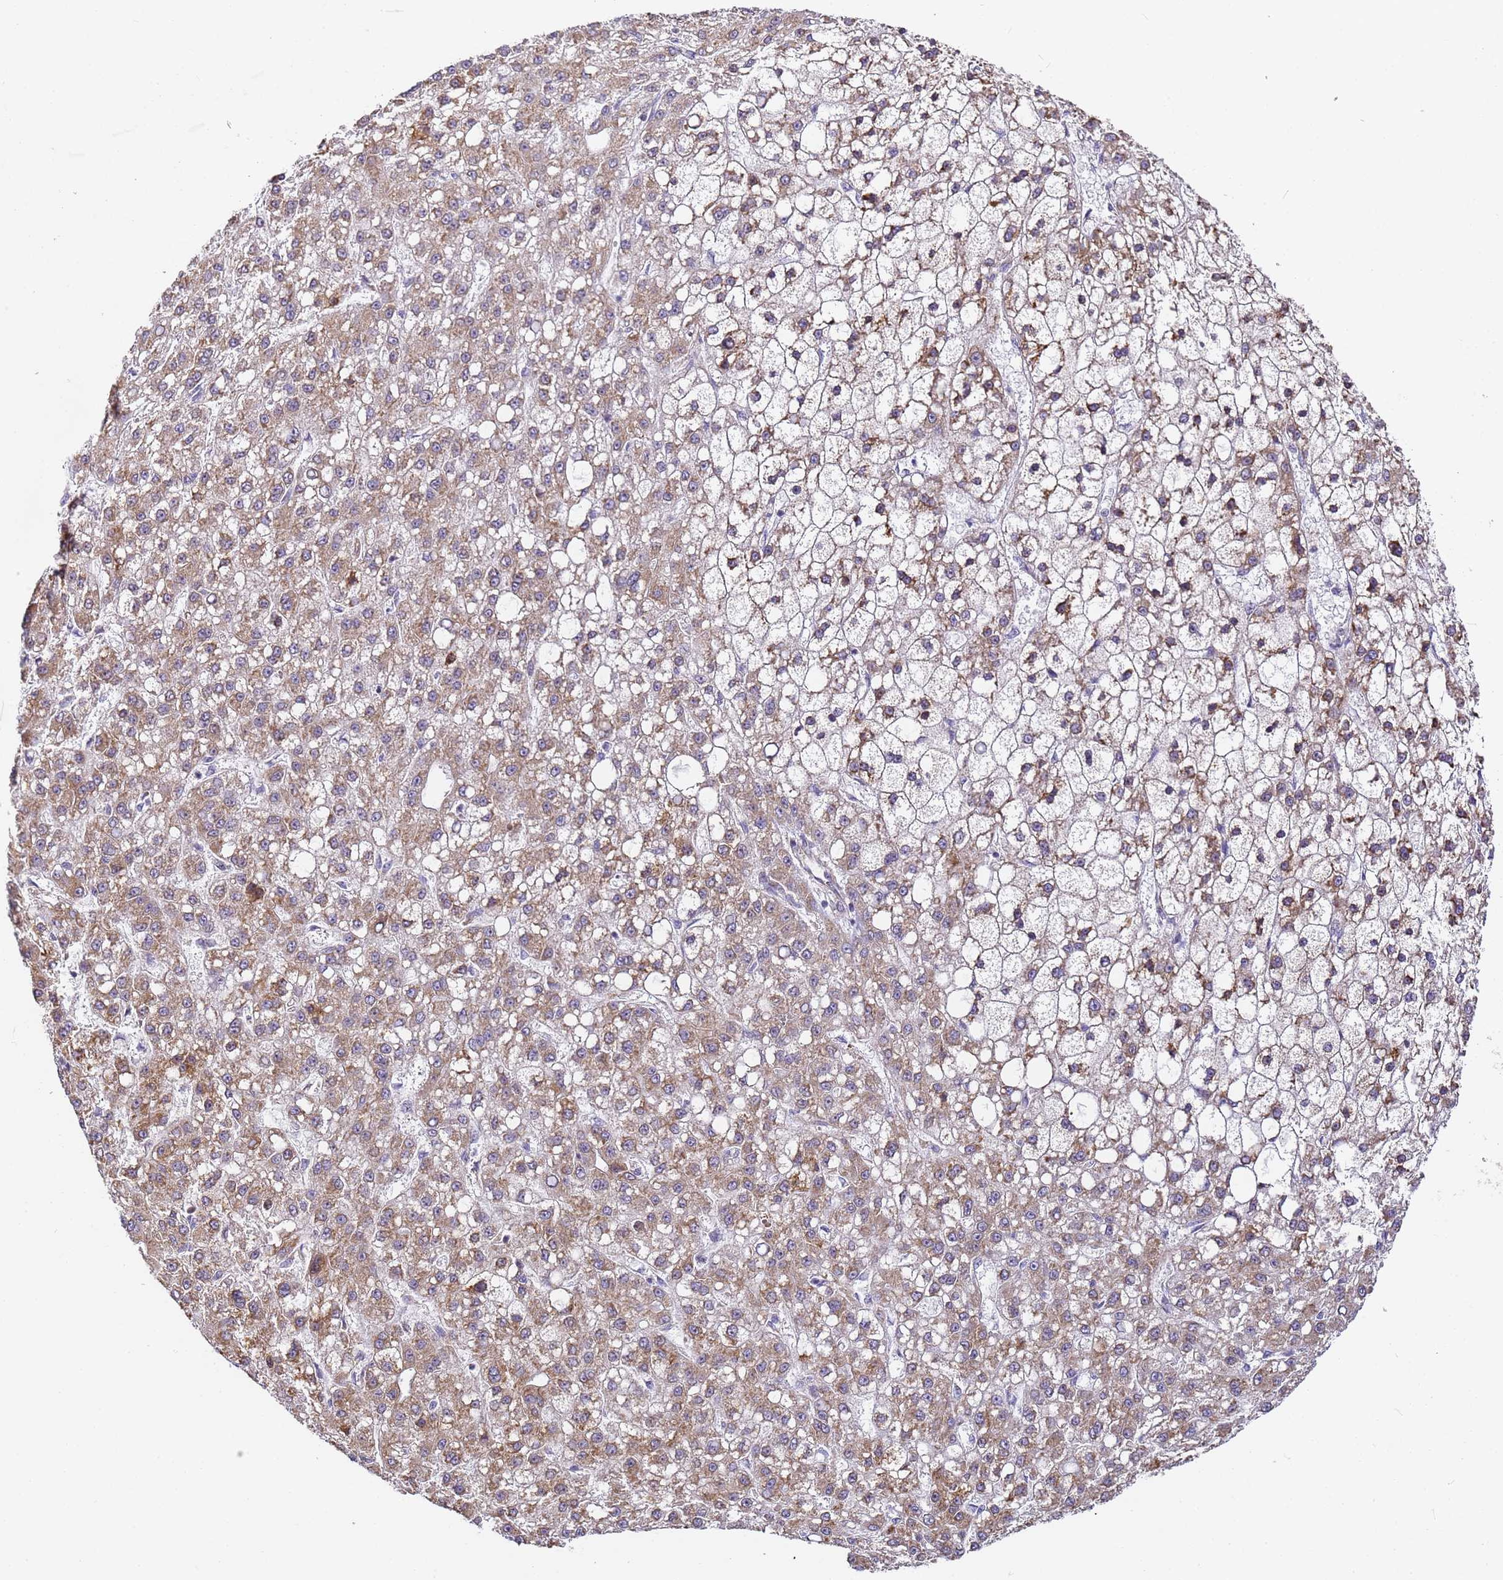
{"staining": {"intensity": "moderate", "quantity": ">75%", "location": "cytoplasmic/membranous"}, "tissue": "liver cancer", "cell_type": "Tumor cells", "image_type": "cancer", "snomed": [{"axis": "morphology", "description": "Carcinoma, Hepatocellular, NOS"}, {"axis": "topography", "description": "Liver"}], "caption": "High-magnification brightfield microscopy of liver hepatocellular carcinoma stained with DAB (3,3'-diaminobenzidine) (brown) and counterstained with hematoxylin (blue). tumor cells exhibit moderate cytoplasmic/membranous positivity is present in about>75% of cells. The staining is performed using DAB brown chromogen to label protein expression. The nuclei are counter-stained blue using hematoxylin.", "gene": "RPL13A", "patient": {"sex": "male", "age": 67}}